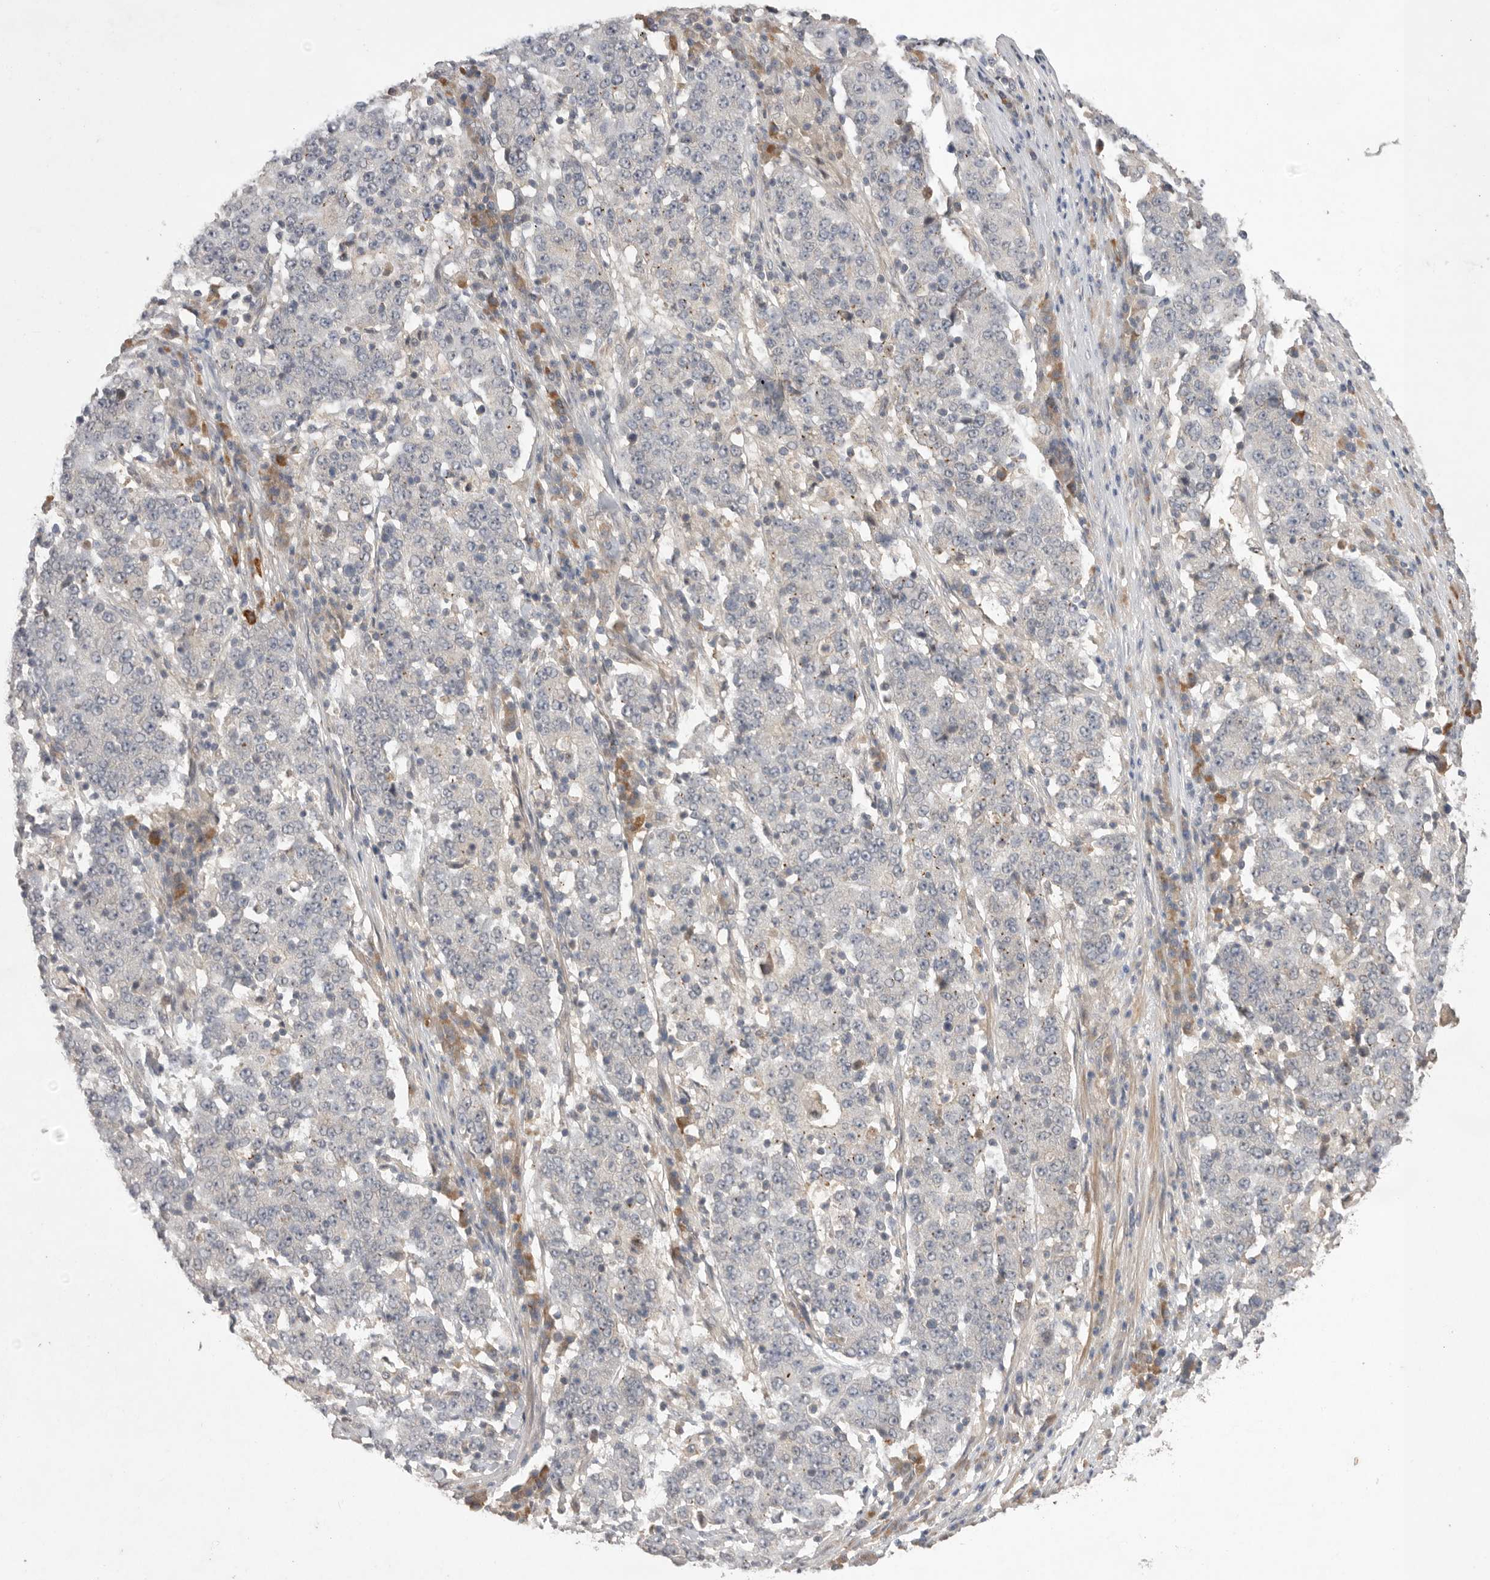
{"staining": {"intensity": "negative", "quantity": "none", "location": "none"}, "tissue": "stomach cancer", "cell_type": "Tumor cells", "image_type": "cancer", "snomed": [{"axis": "morphology", "description": "Adenocarcinoma, NOS"}, {"axis": "topography", "description": "Stomach"}], "caption": "A photomicrograph of stomach adenocarcinoma stained for a protein shows no brown staining in tumor cells.", "gene": "NRCAM", "patient": {"sex": "male", "age": 59}}